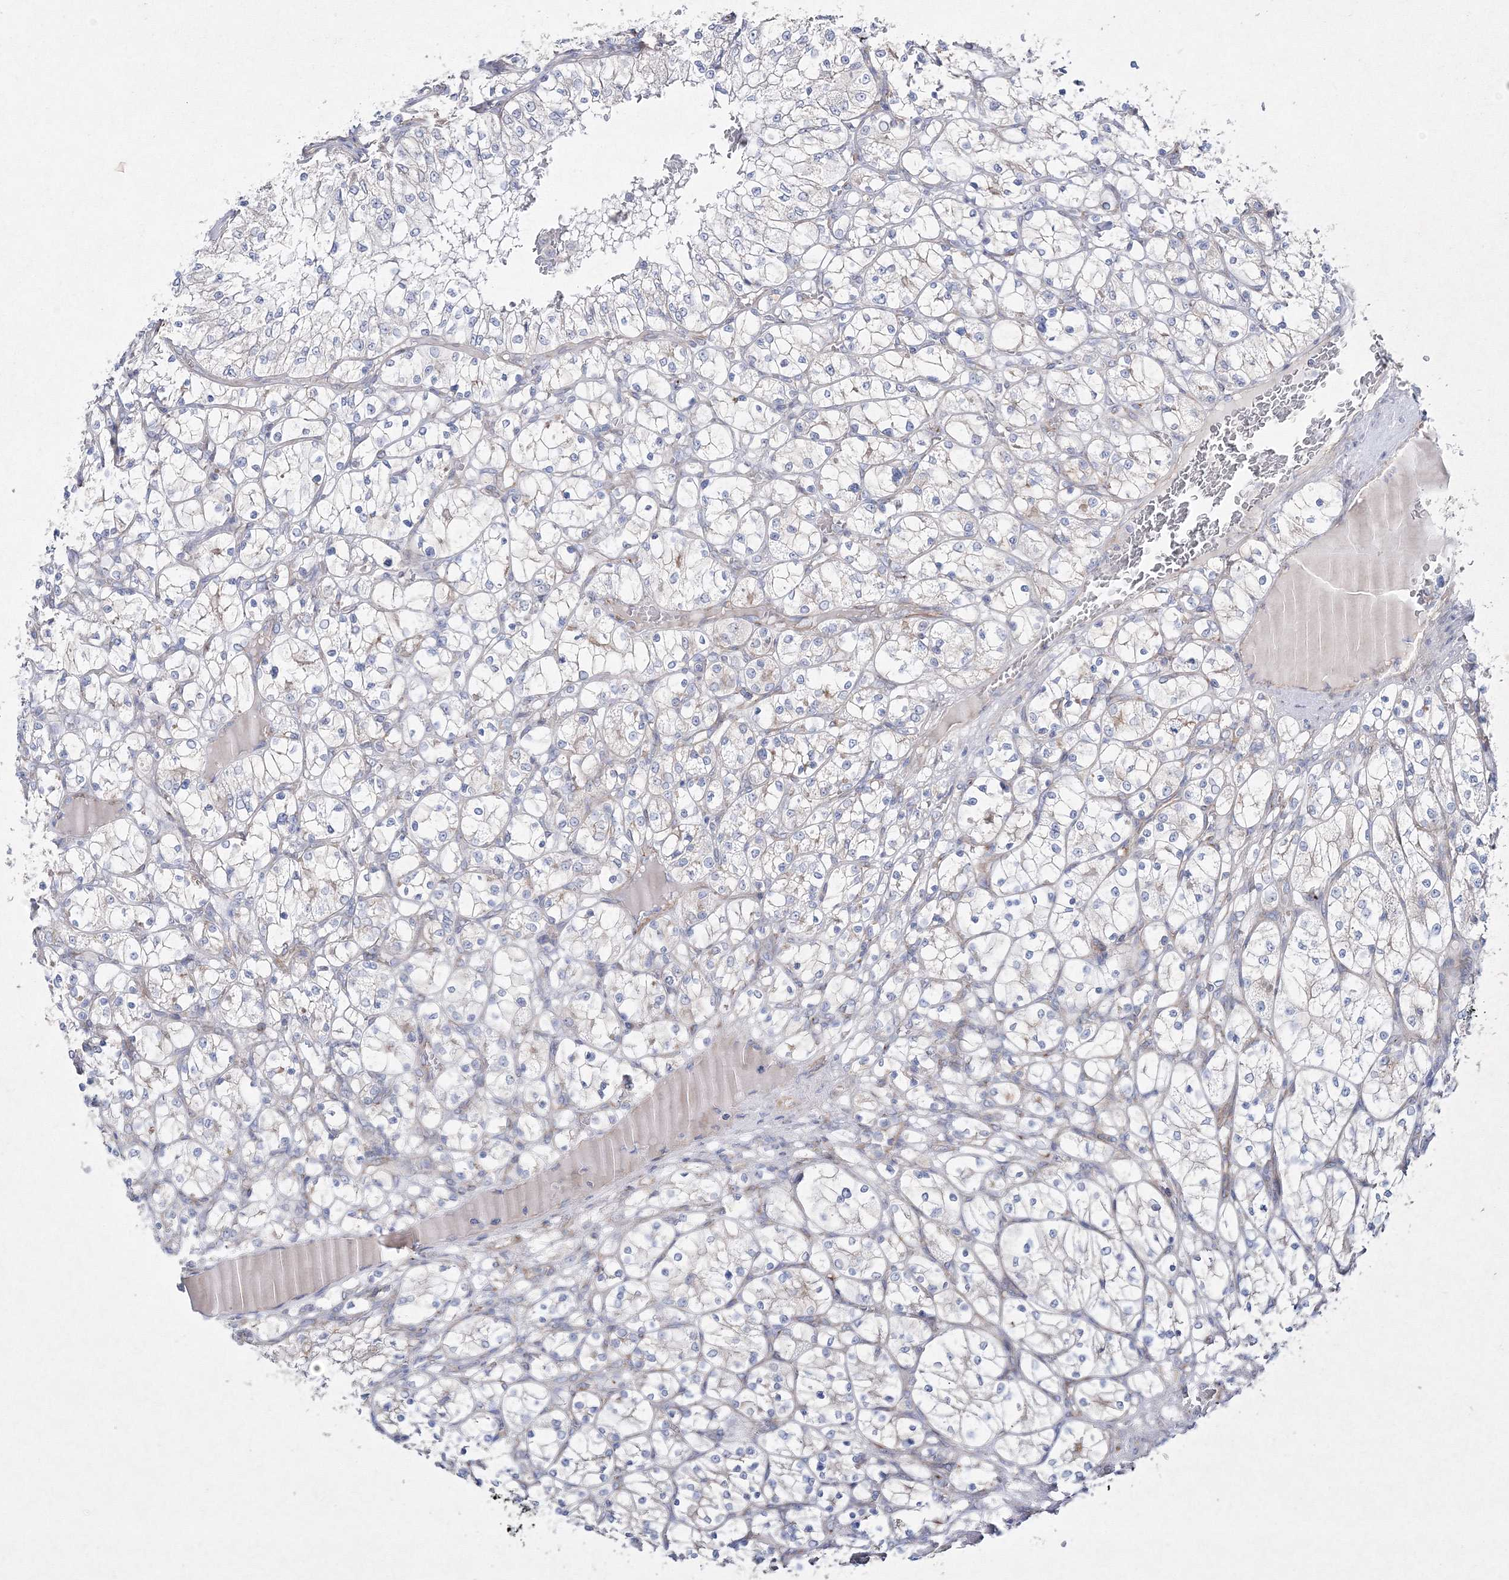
{"staining": {"intensity": "negative", "quantity": "none", "location": "none"}, "tissue": "renal cancer", "cell_type": "Tumor cells", "image_type": "cancer", "snomed": [{"axis": "morphology", "description": "Adenocarcinoma, NOS"}, {"axis": "topography", "description": "Kidney"}], "caption": "IHC image of neoplastic tissue: human renal adenocarcinoma stained with DAB demonstrates no significant protein expression in tumor cells. (Stains: DAB (3,3'-diaminobenzidine) IHC with hematoxylin counter stain, Microscopy: brightfield microscopy at high magnification).", "gene": "NAA40", "patient": {"sex": "female", "age": 69}}